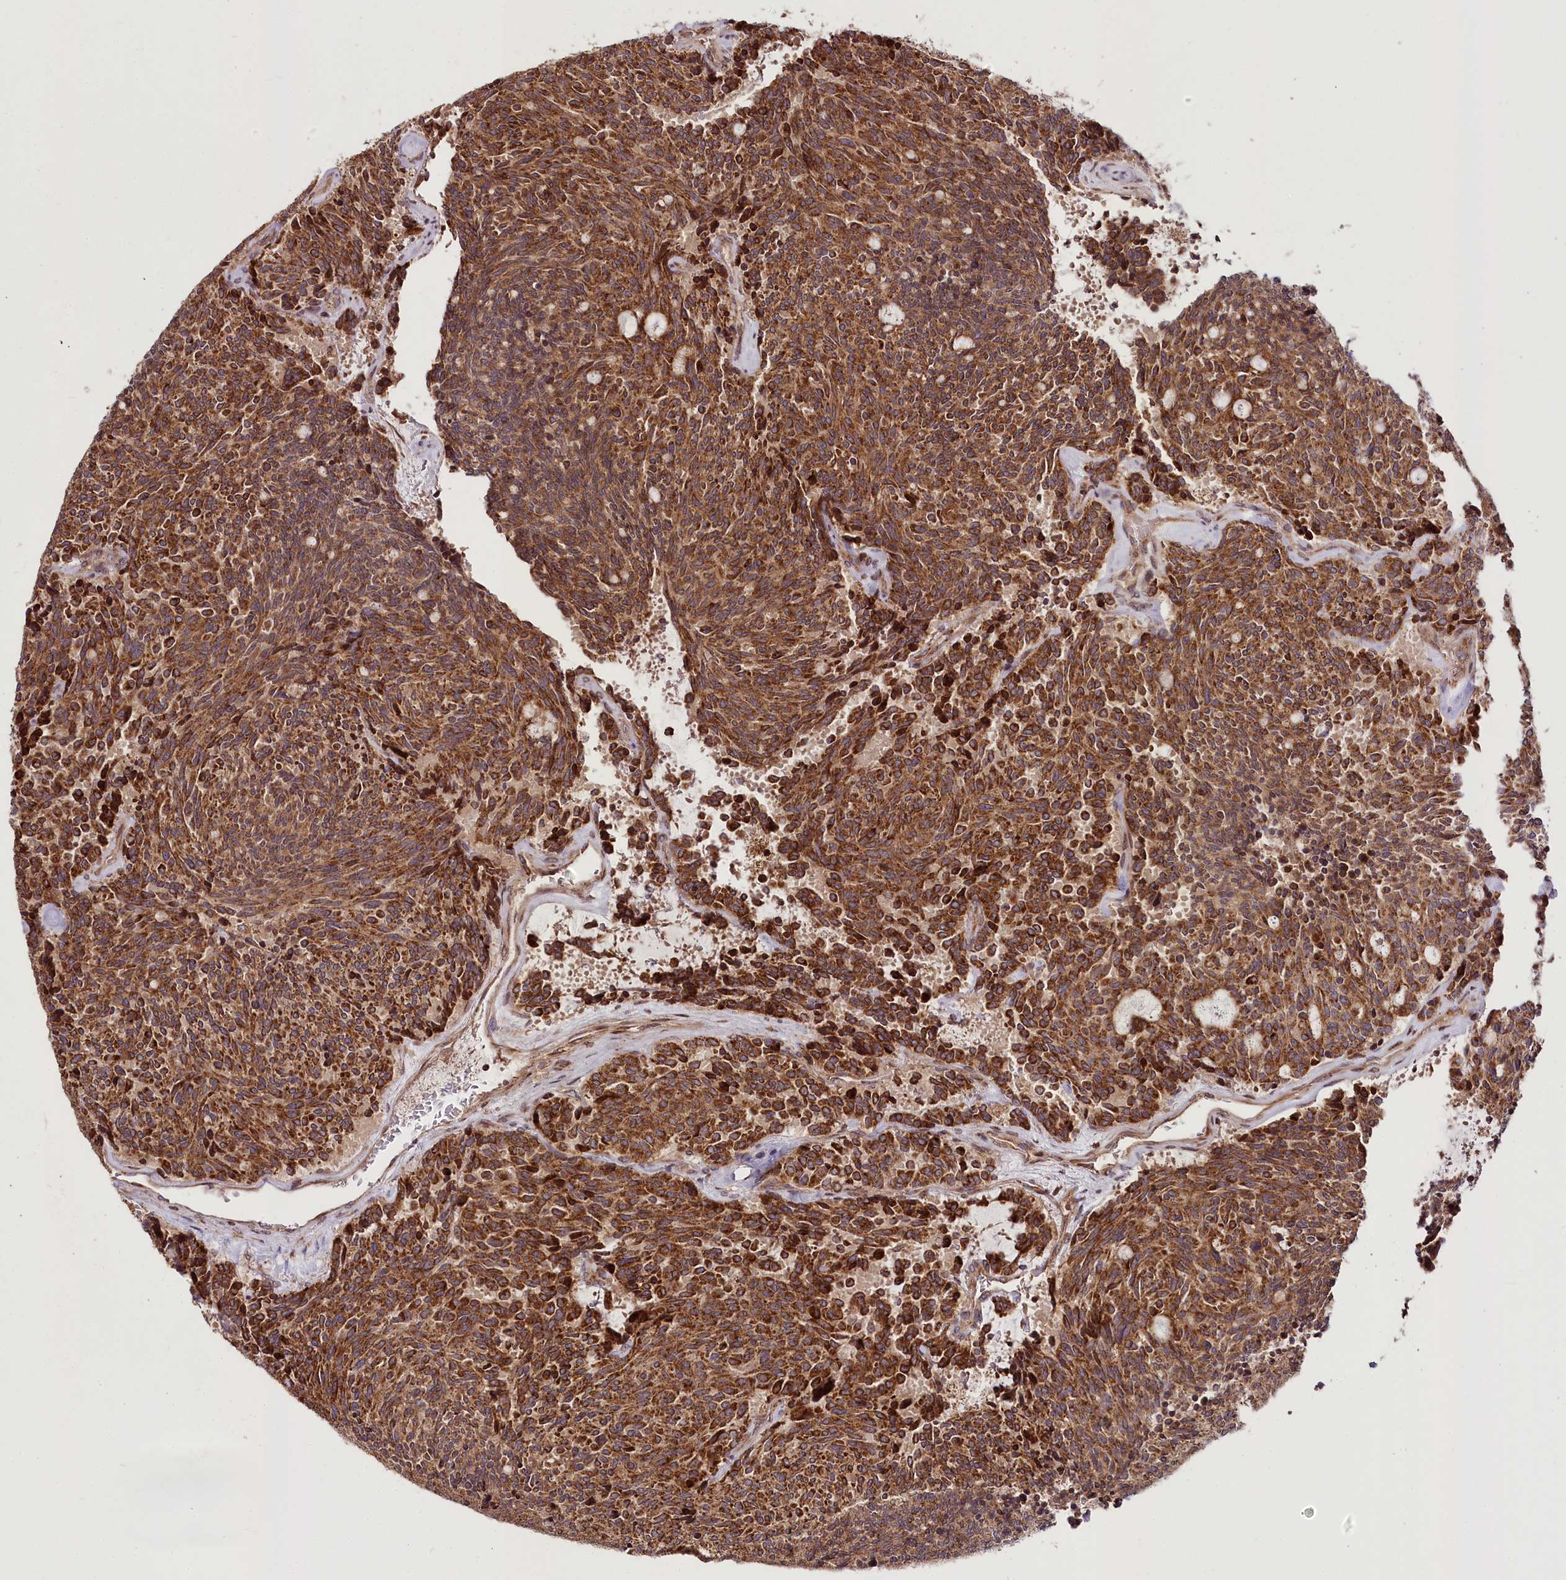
{"staining": {"intensity": "strong", "quantity": ">75%", "location": "cytoplasmic/membranous"}, "tissue": "carcinoid", "cell_type": "Tumor cells", "image_type": "cancer", "snomed": [{"axis": "morphology", "description": "Carcinoid, malignant, NOS"}, {"axis": "topography", "description": "Pancreas"}], "caption": "Carcinoid stained with immunohistochemistry displays strong cytoplasmic/membranous staining in about >75% of tumor cells. (brown staining indicates protein expression, while blue staining denotes nuclei).", "gene": "RAB7A", "patient": {"sex": "female", "age": 54}}